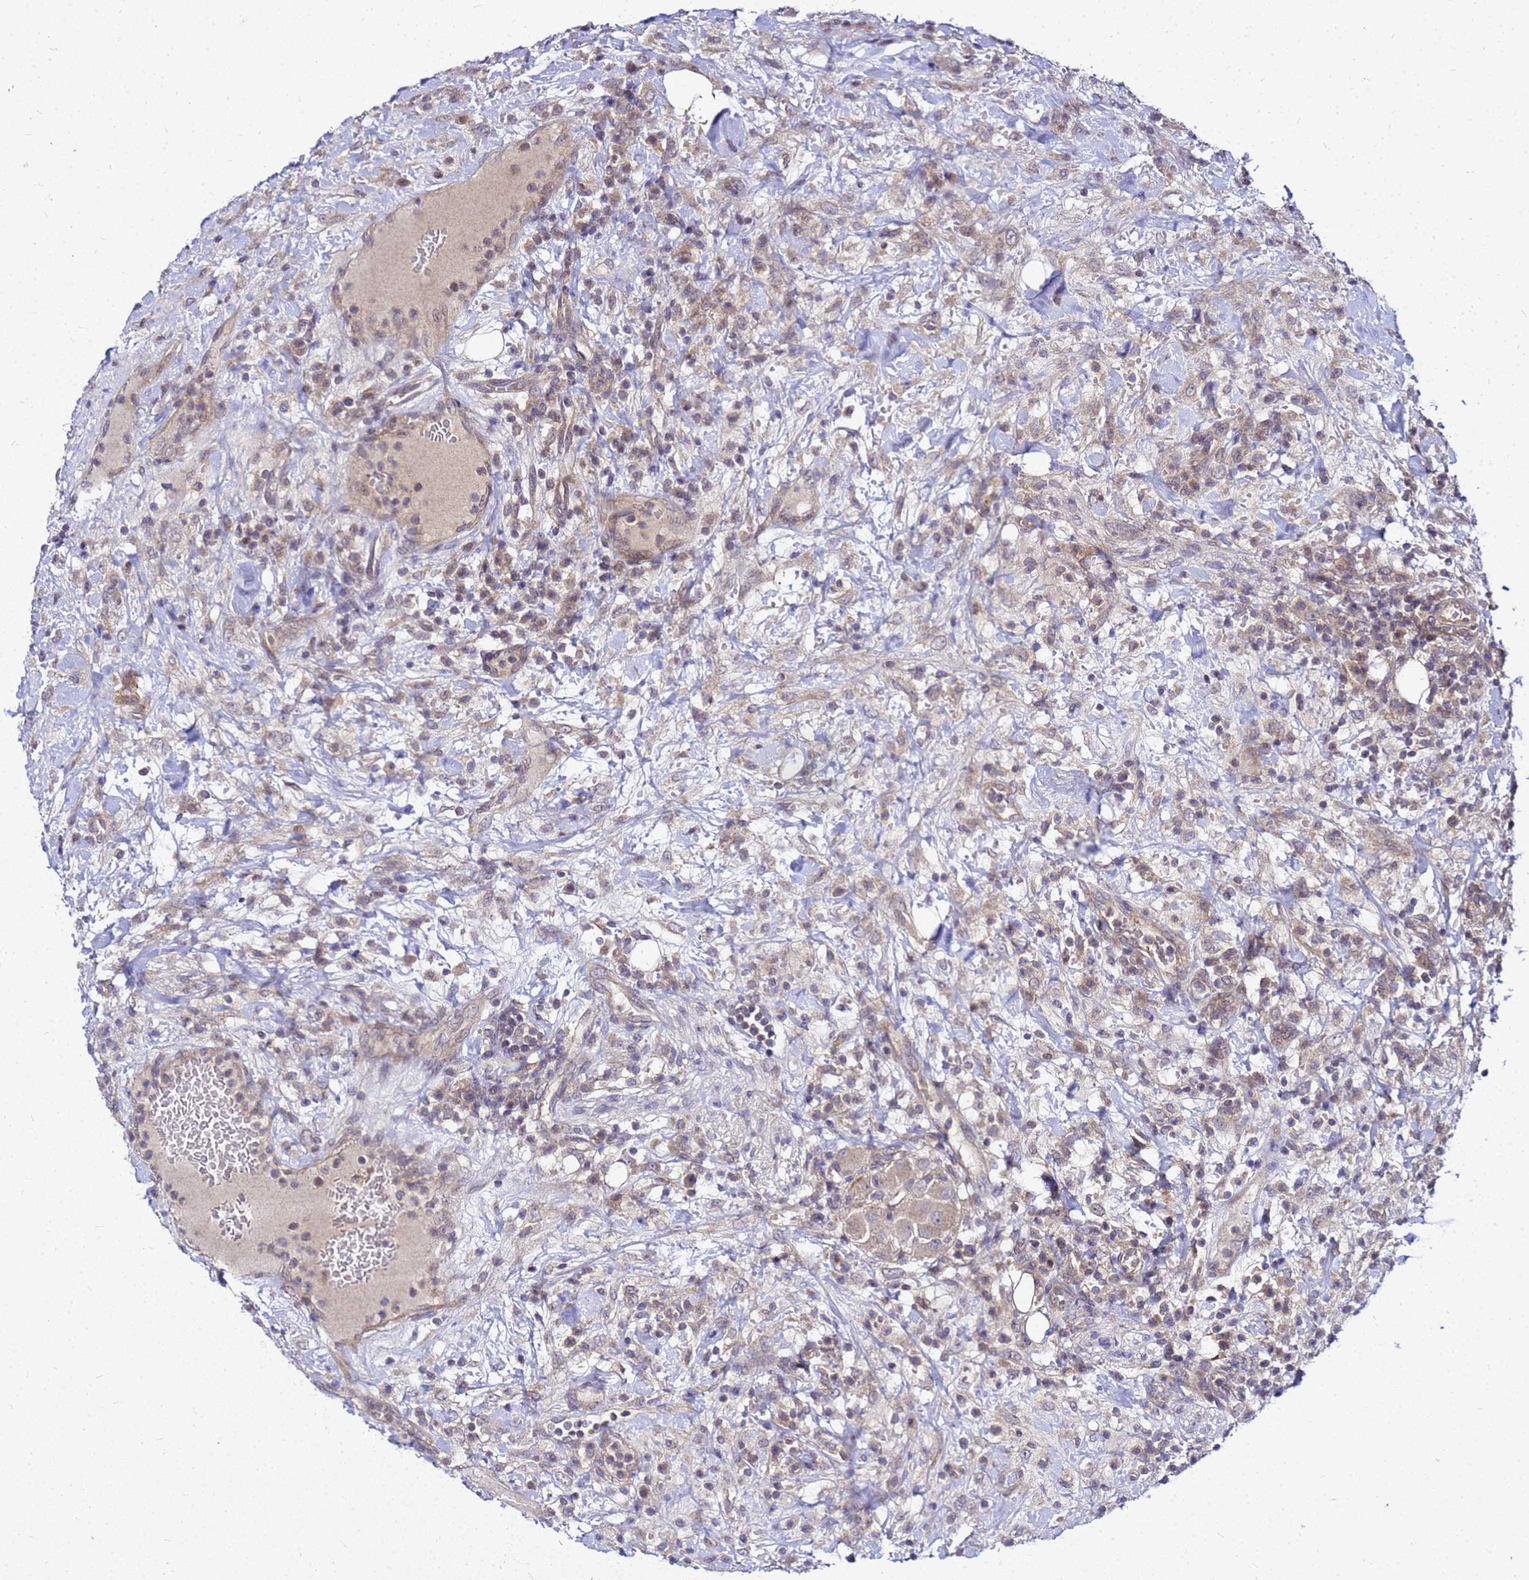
{"staining": {"intensity": "weak", "quantity": "<25%", "location": "cytoplasmic/membranous"}, "tissue": "lymphoma", "cell_type": "Tumor cells", "image_type": "cancer", "snomed": [{"axis": "morphology", "description": "Malignant lymphoma, non-Hodgkin's type, High grade"}, {"axis": "topography", "description": "Colon"}], "caption": "High power microscopy histopathology image of an immunohistochemistry (IHC) photomicrograph of high-grade malignant lymphoma, non-Hodgkin's type, revealing no significant expression in tumor cells.", "gene": "SAT1", "patient": {"sex": "female", "age": 53}}